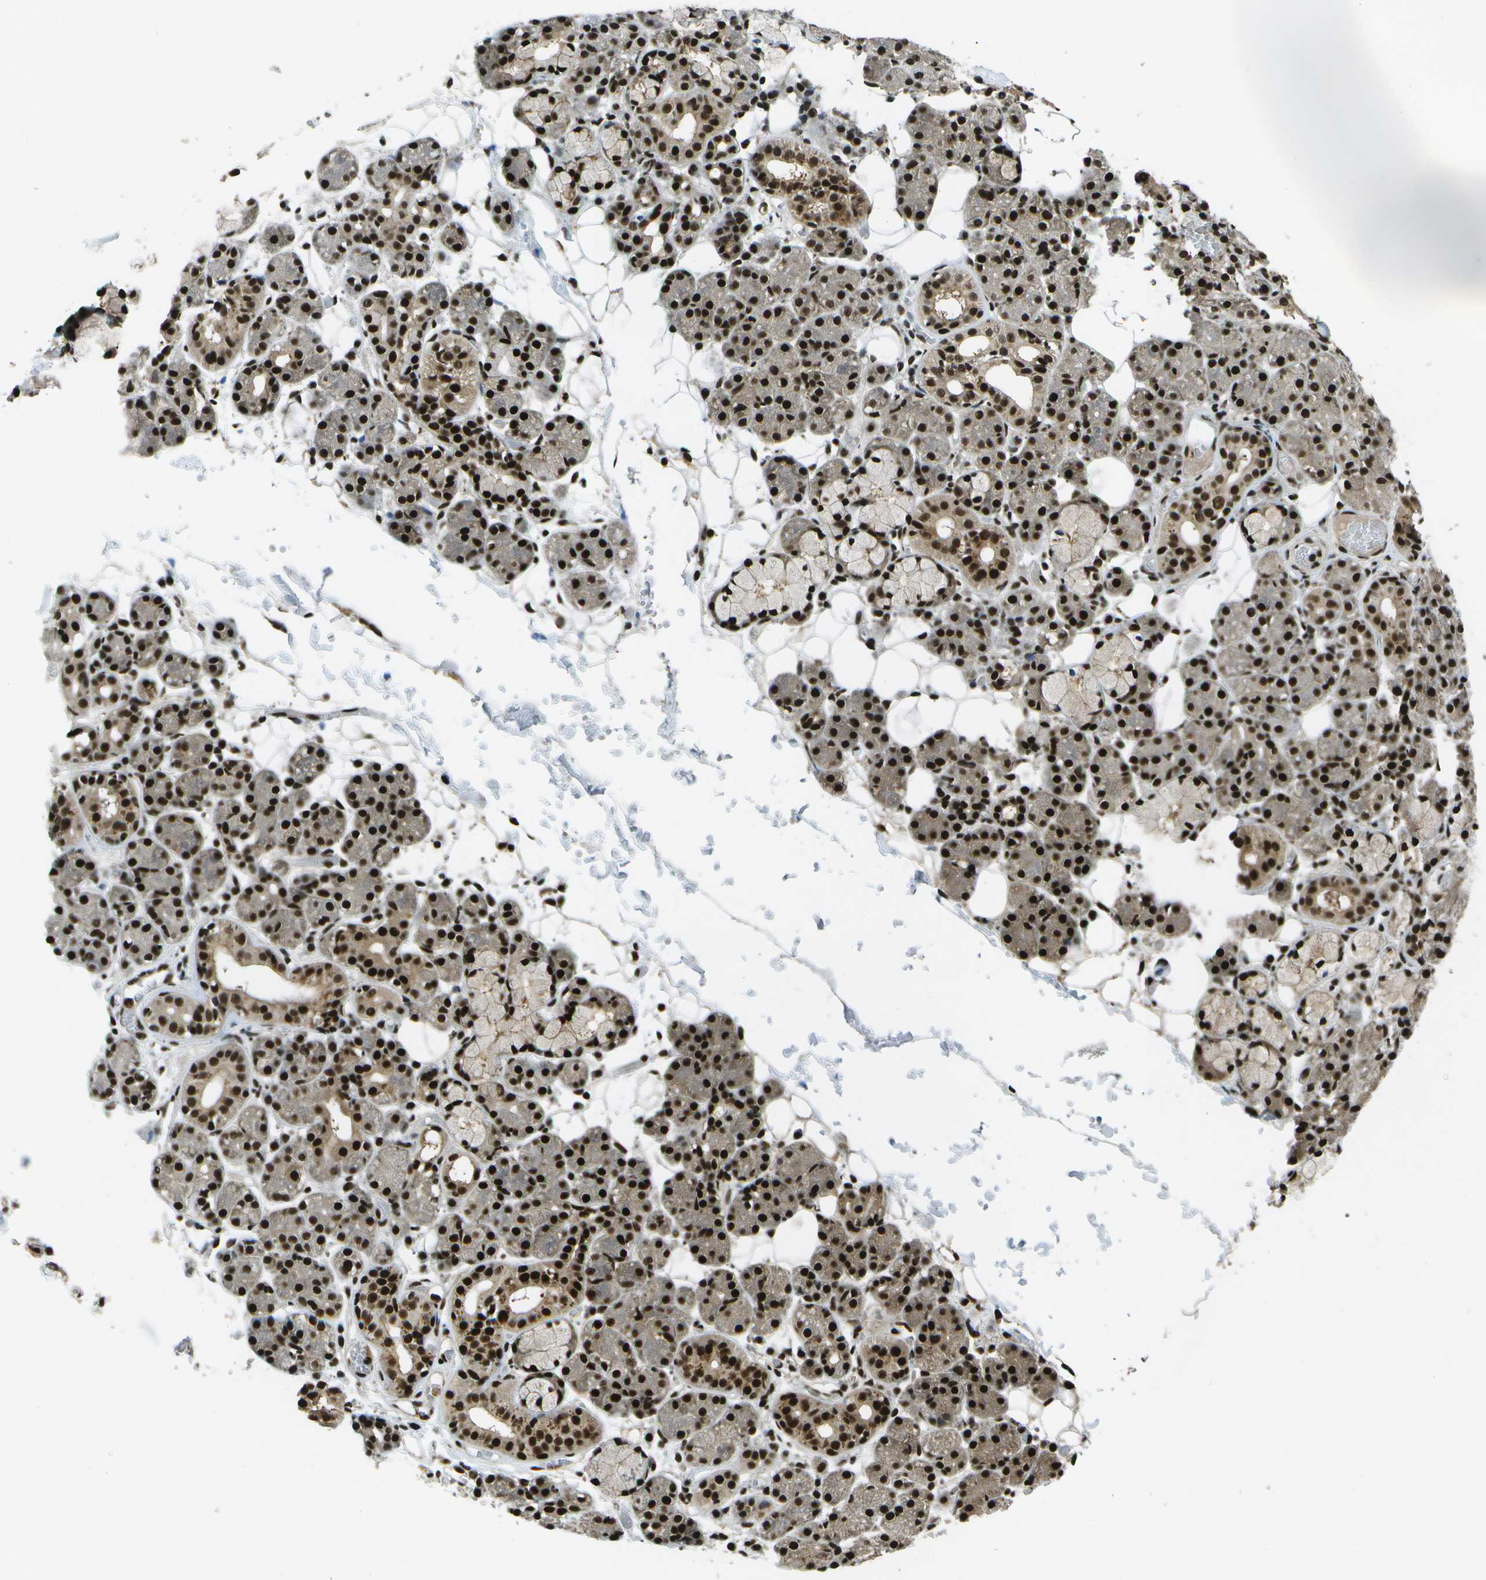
{"staining": {"intensity": "strong", "quantity": "25%-75%", "location": "cytoplasmic/membranous,nuclear"}, "tissue": "salivary gland", "cell_type": "Glandular cells", "image_type": "normal", "snomed": [{"axis": "morphology", "description": "Normal tissue, NOS"}, {"axis": "topography", "description": "Salivary gland"}], "caption": "High-power microscopy captured an immunohistochemistry (IHC) image of unremarkable salivary gland, revealing strong cytoplasmic/membranous,nuclear staining in about 25%-75% of glandular cells.", "gene": "GANC", "patient": {"sex": "male", "age": 63}}